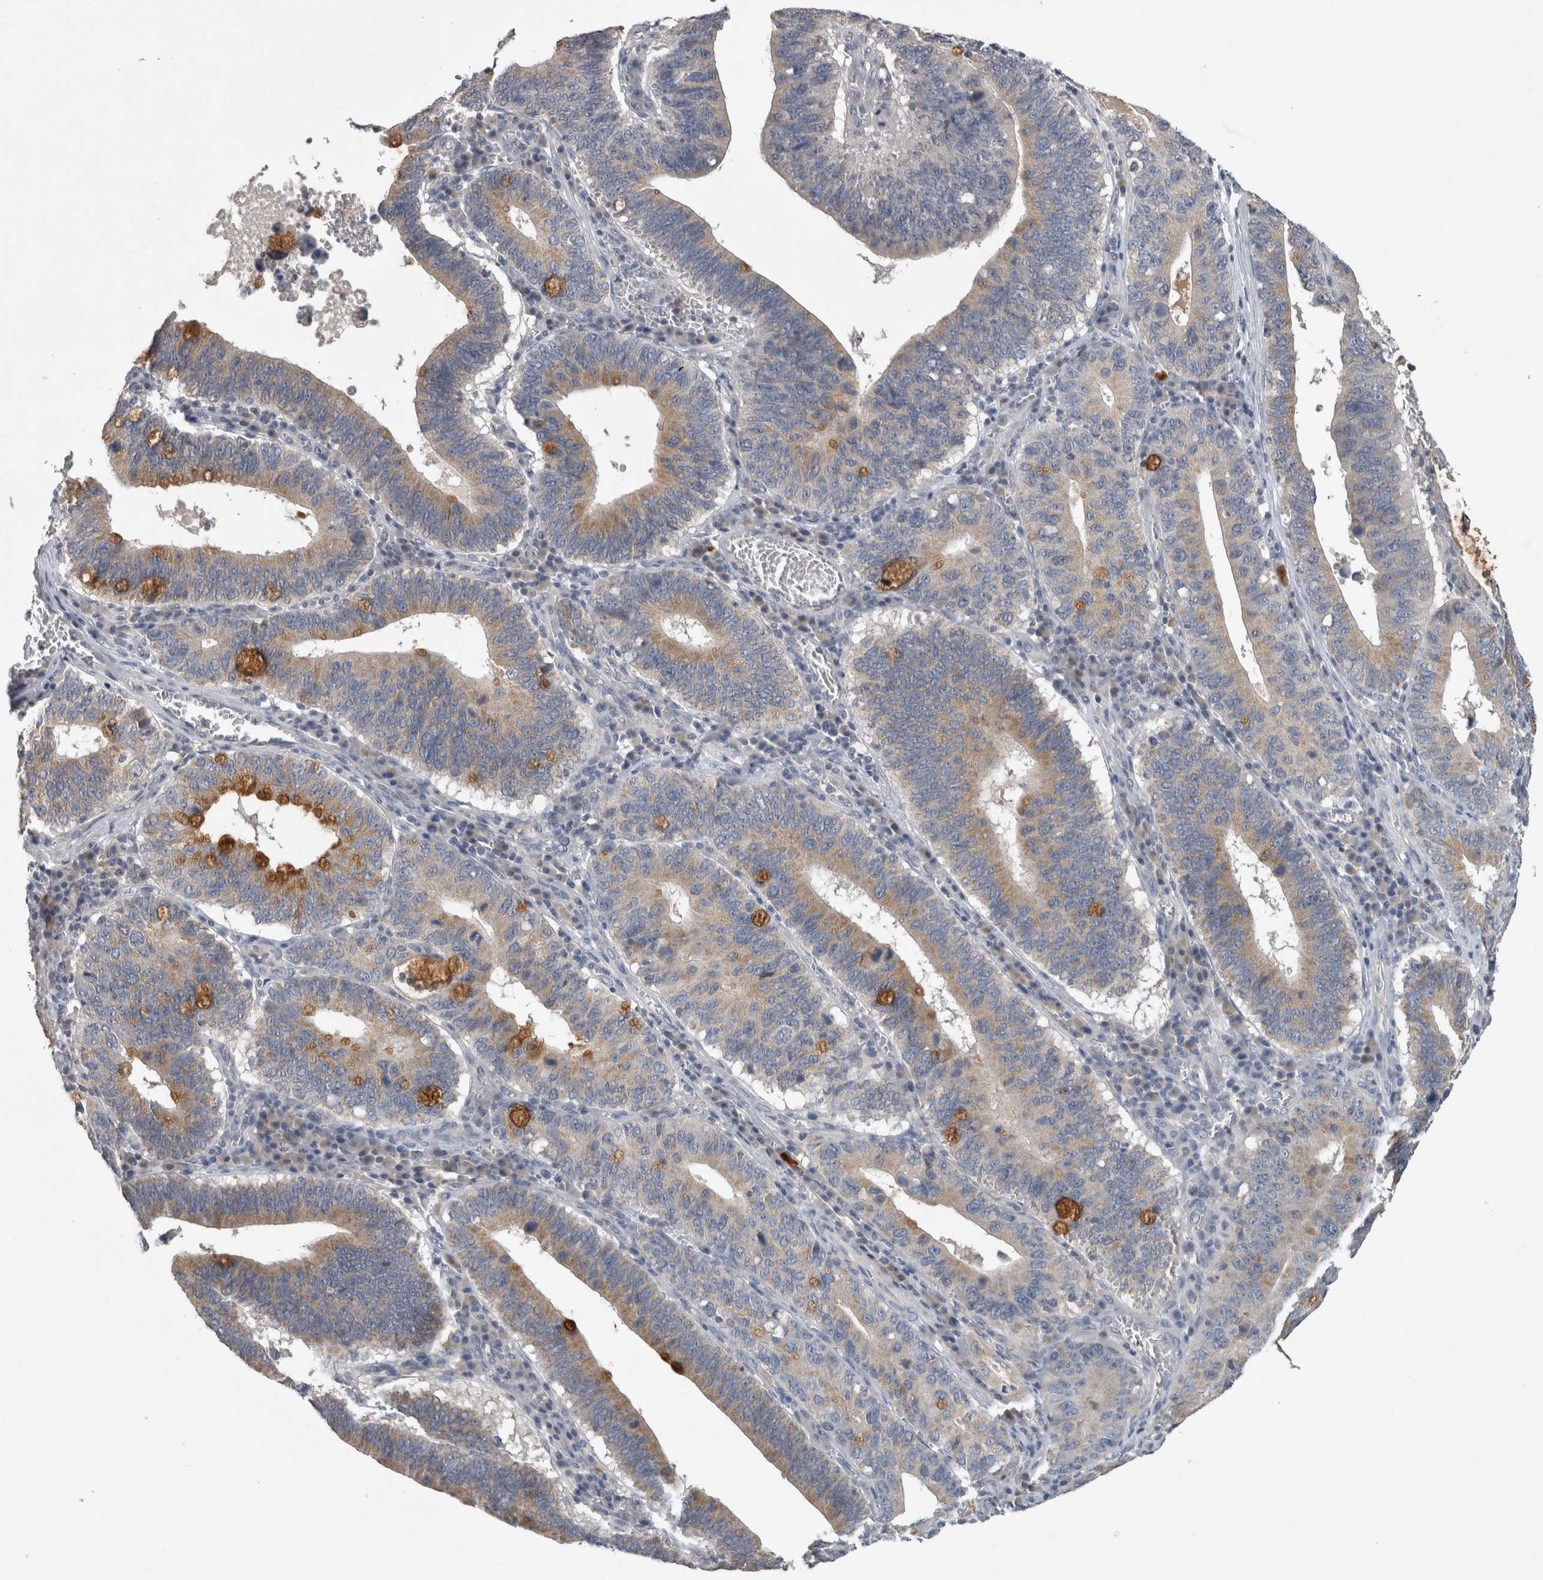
{"staining": {"intensity": "moderate", "quantity": ">75%", "location": "cytoplasmic/membranous"}, "tissue": "stomach cancer", "cell_type": "Tumor cells", "image_type": "cancer", "snomed": [{"axis": "morphology", "description": "Adenocarcinoma, NOS"}, {"axis": "topography", "description": "Stomach"}, {"axis": "topography", "description": "Gastric cardia"}], "caption": "Moderate cytoplasmic/membranous expression for a protein is seen in about >75% of tumor cells of adenocarcinoma (stomach) using immunohistochemistry (IHC).", "gene": "SLC22A11", "patient": {"sex": "male", "age": 59}}